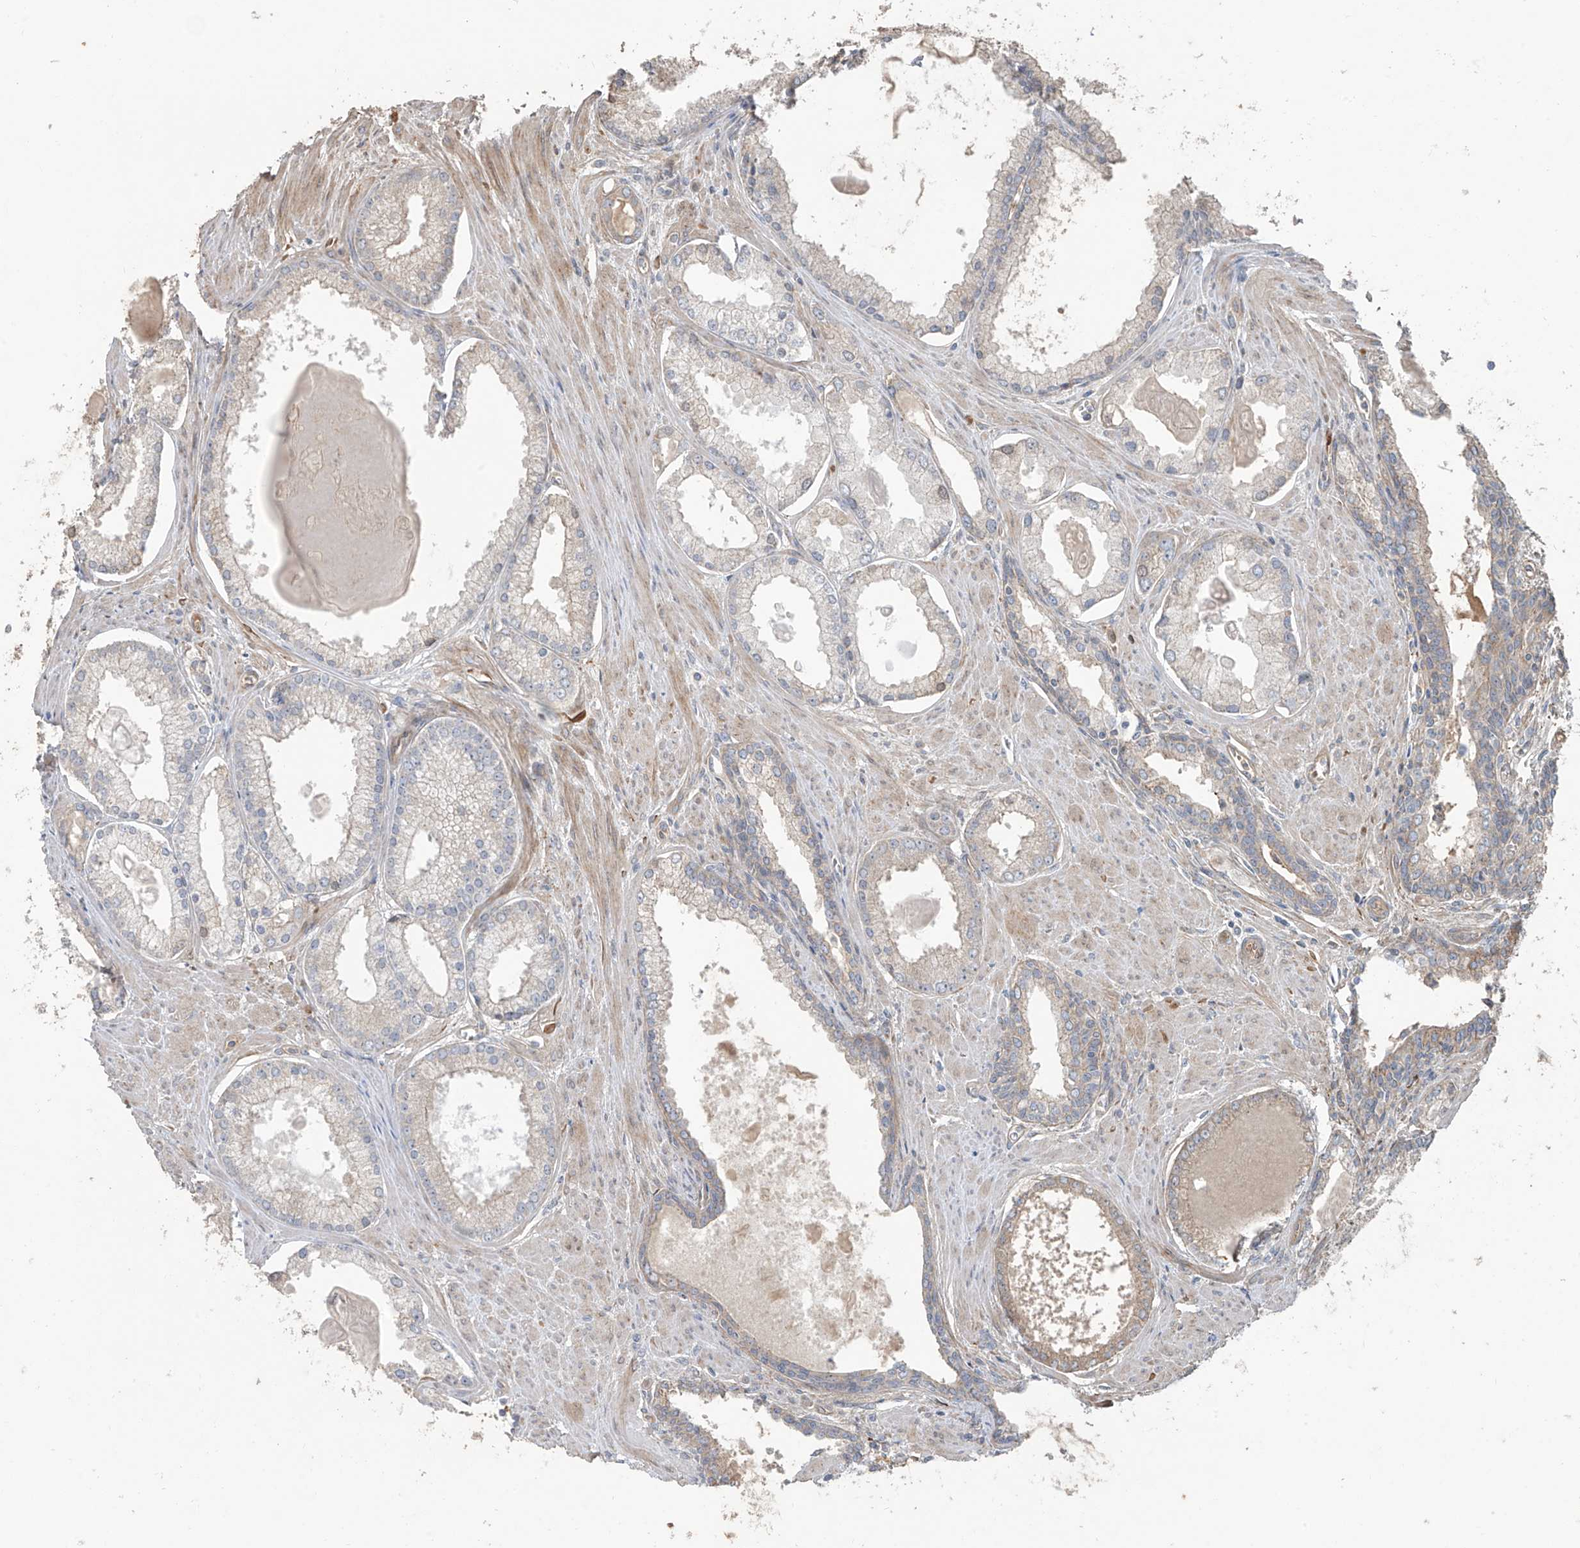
{"staining": {"intensity": "negative", "quantity": "none", "location": "none"}, "tissue": "prostate cancer", "cell_type": "Tumor cells", "image_type": "cancer", "snomed": [{"axis": "morphology", "description": "Adenocarcinoma, Low grade"}, {"axis": "topography", "description": "Prostate"}], "caption": "The immunohistochemistry (IHC) micrograph has no significant positivity in tumor cells of prostate cancer tissue. The staining is performed using DAB brown chromogen with nuclei counter-stained in using hematoxylin.", "gene": "ABTB1", "patient": {"sex": "male", "age": 54}}